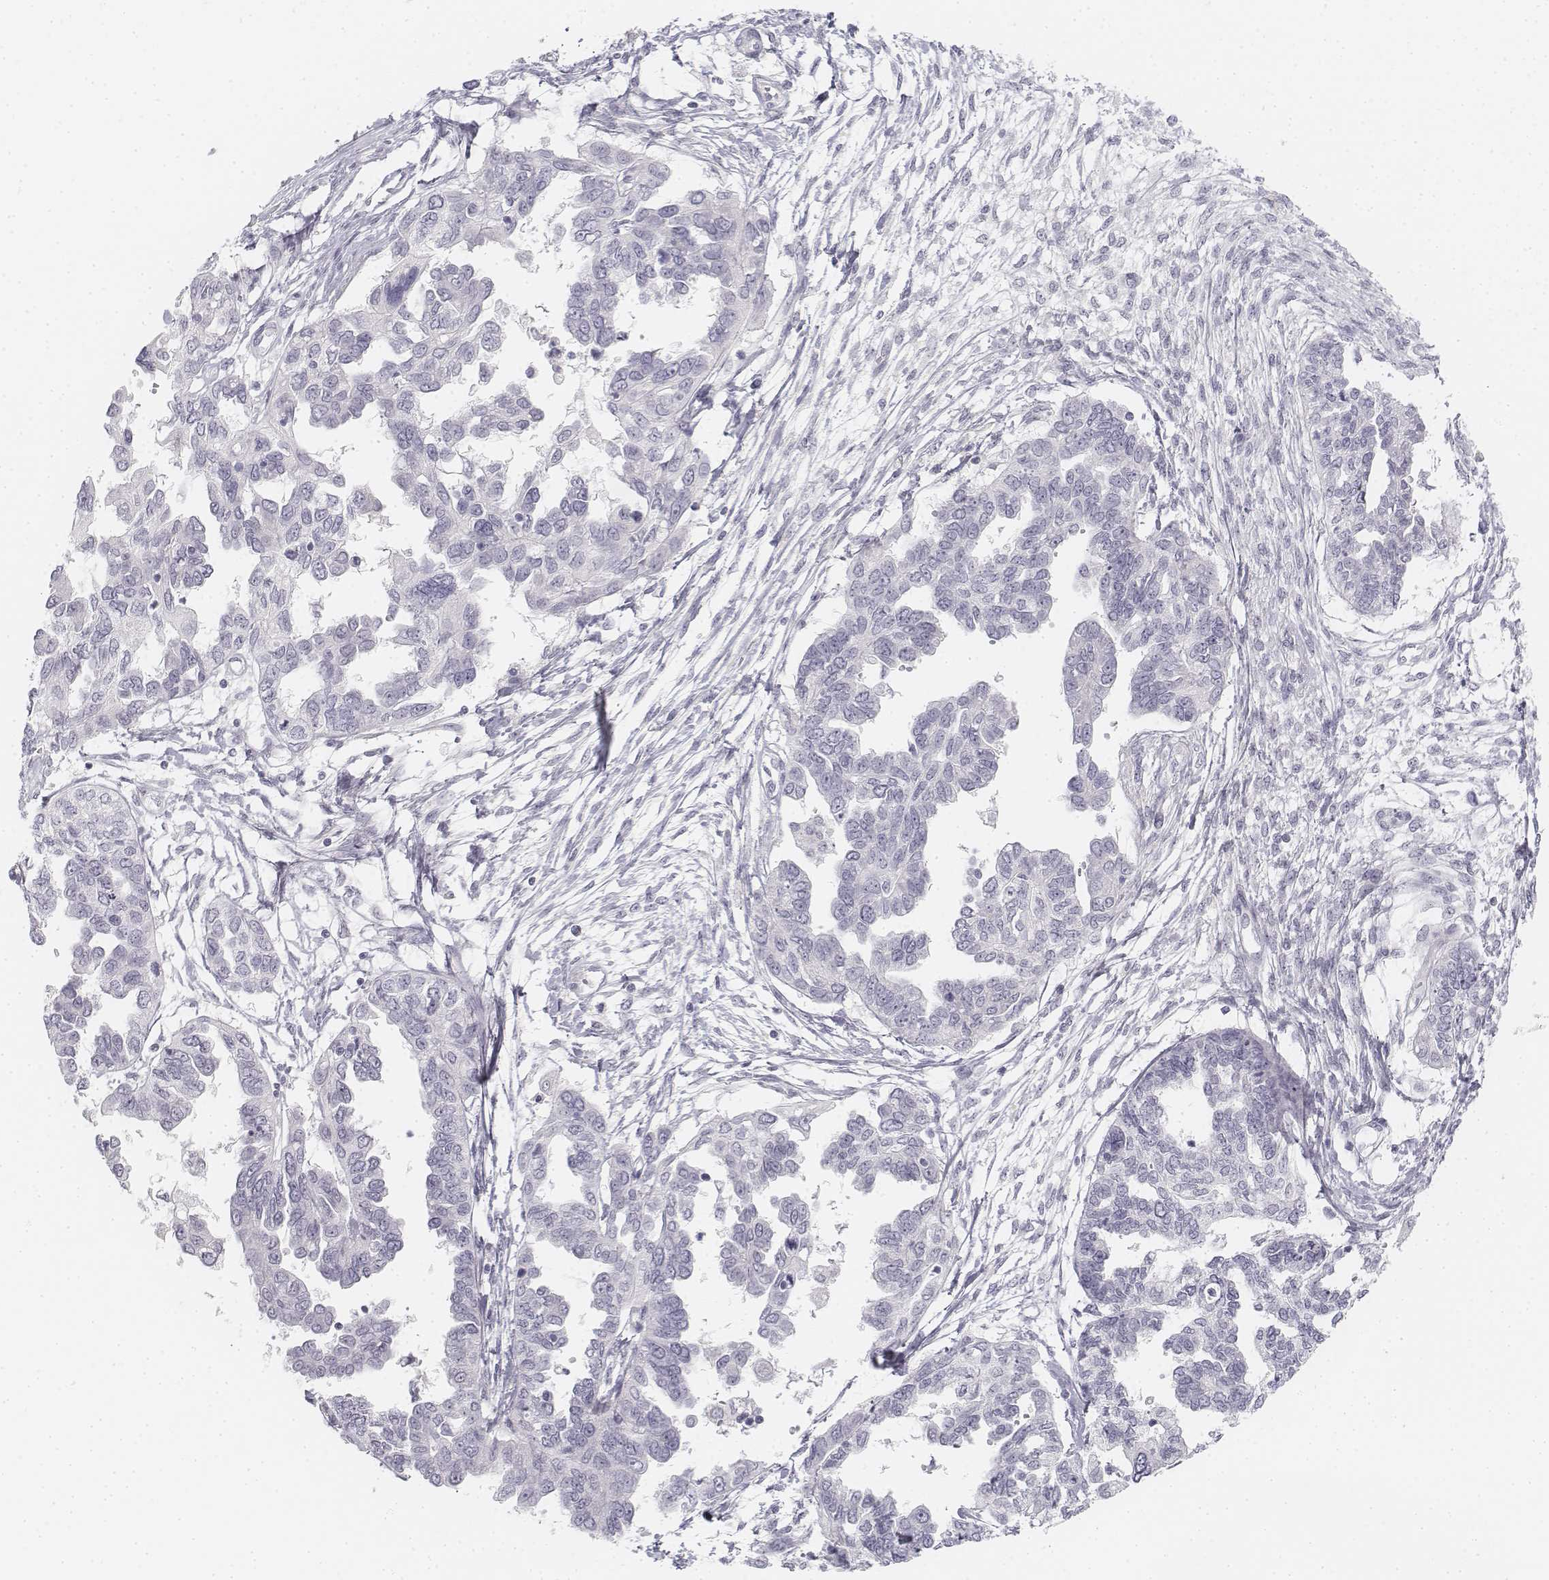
{"staining": {"intensity": "negative", "quantity": "none", "location": "none"}, "tissue": "ovarian cancer", "cell_type": "Tumor cells", "image_type": "cancer", "snomed": [{"axis": "morphology", "description": "Cystadenocarcinoma, serous, NOS"}, {"axis": "topography", "description": "Ovary"}], "caption": "A photomicrograph of ovarian cancer (serous cystadenocarcinoma) stained for a protein exhibits no brown staining in tumor cells.", "gene": "KRT25", "patient": {"sex": "female", "age": 53}}